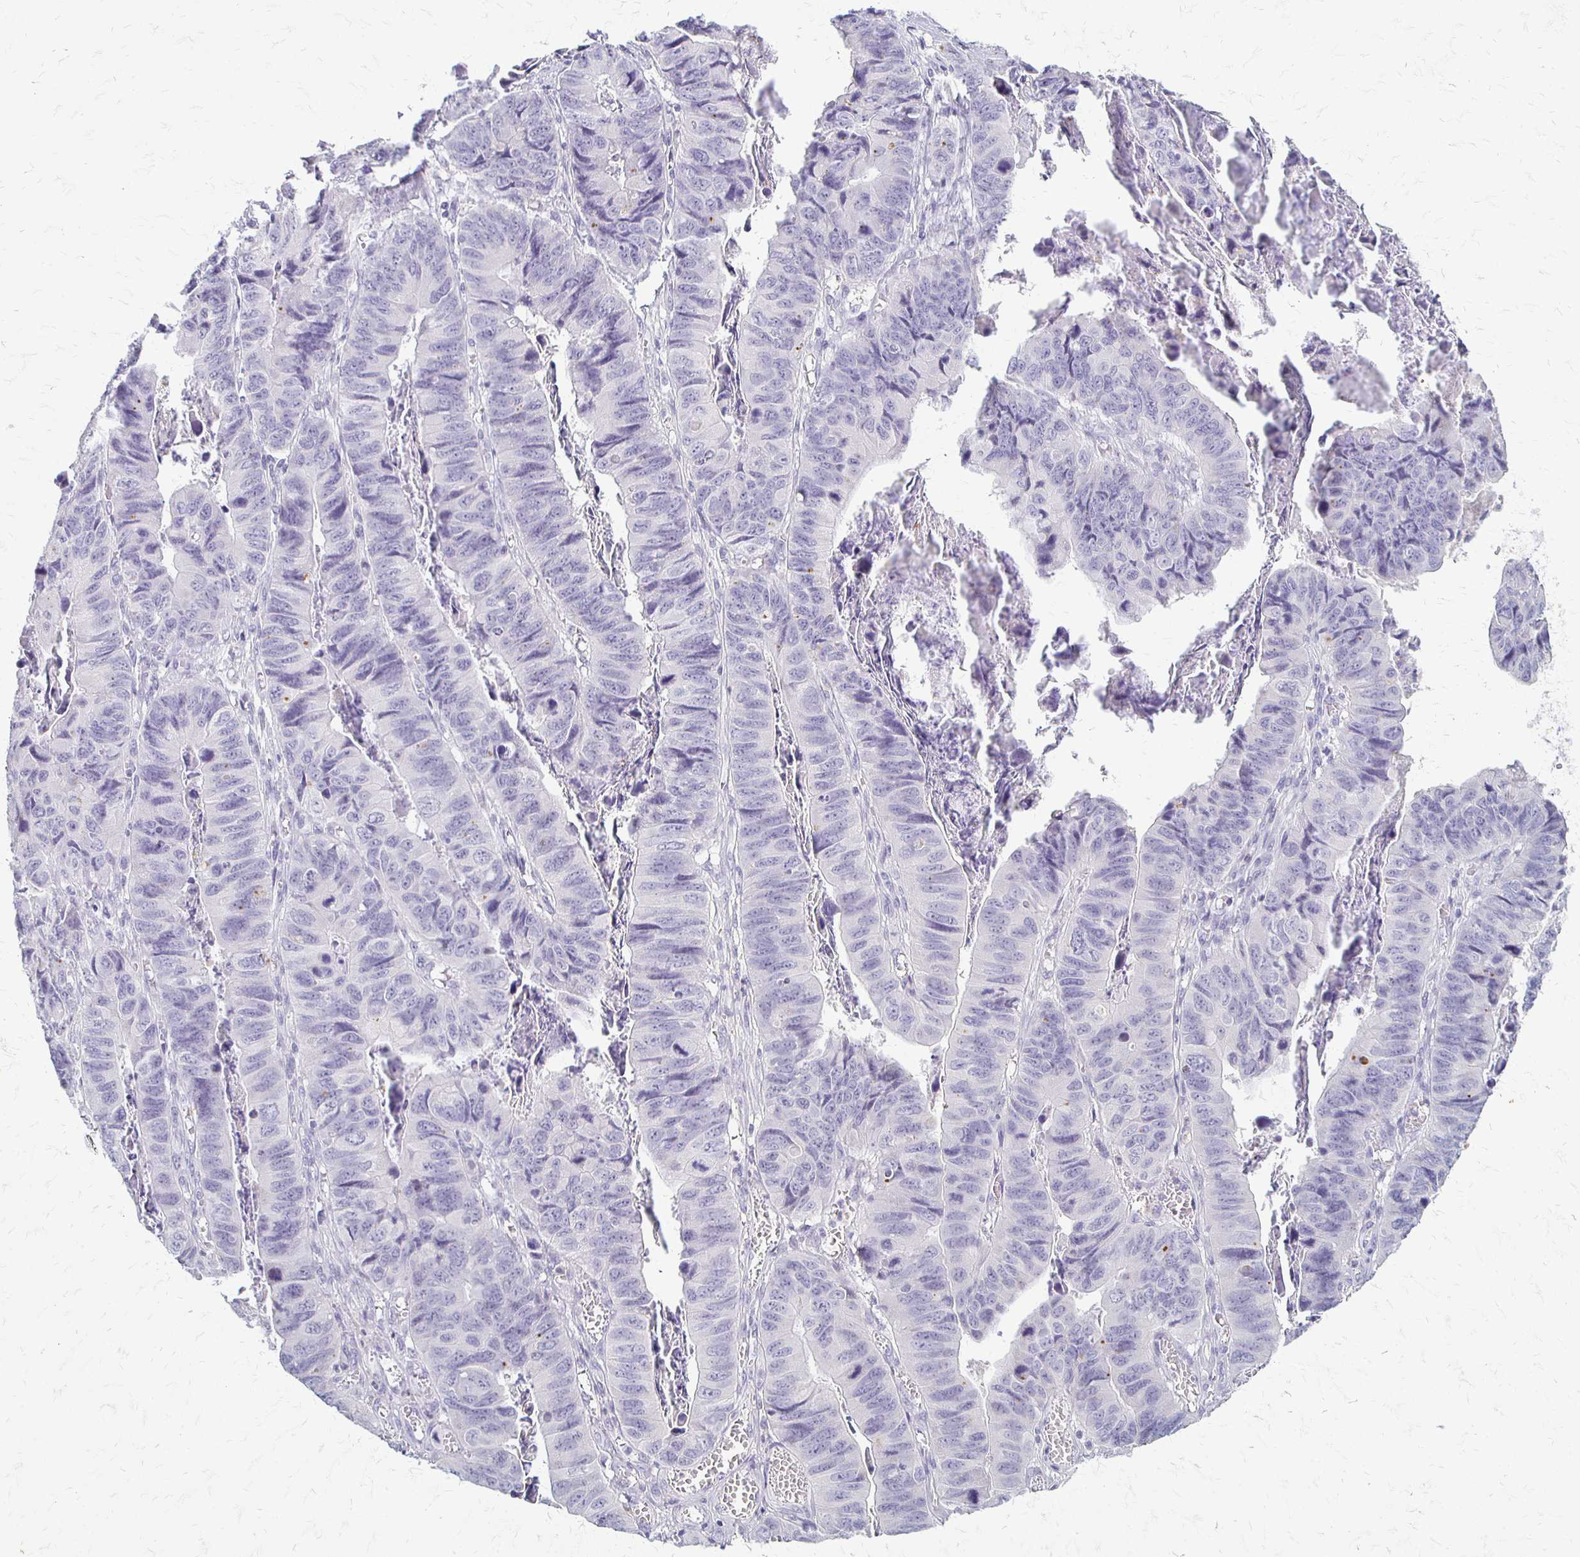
{"staining": {"intensity": "negative", "quantity": "none", "location": "none"}, "tissue": "stomach cancer", "cell_type": "Tumor cells", "image_type": "cancer", "snomed": [{"axis": "morphology", "description": "Adenocarcinoma, NOS"}, {"axis": "topography", "description": "Stomach, lower"}], "caption": "Immunohistochemical staining of human adenocarcinoma (stomach) displays no significant positivity in tumor cells.", "gene": "ACP5", "patient": {"sex": "male", "age": 77}}